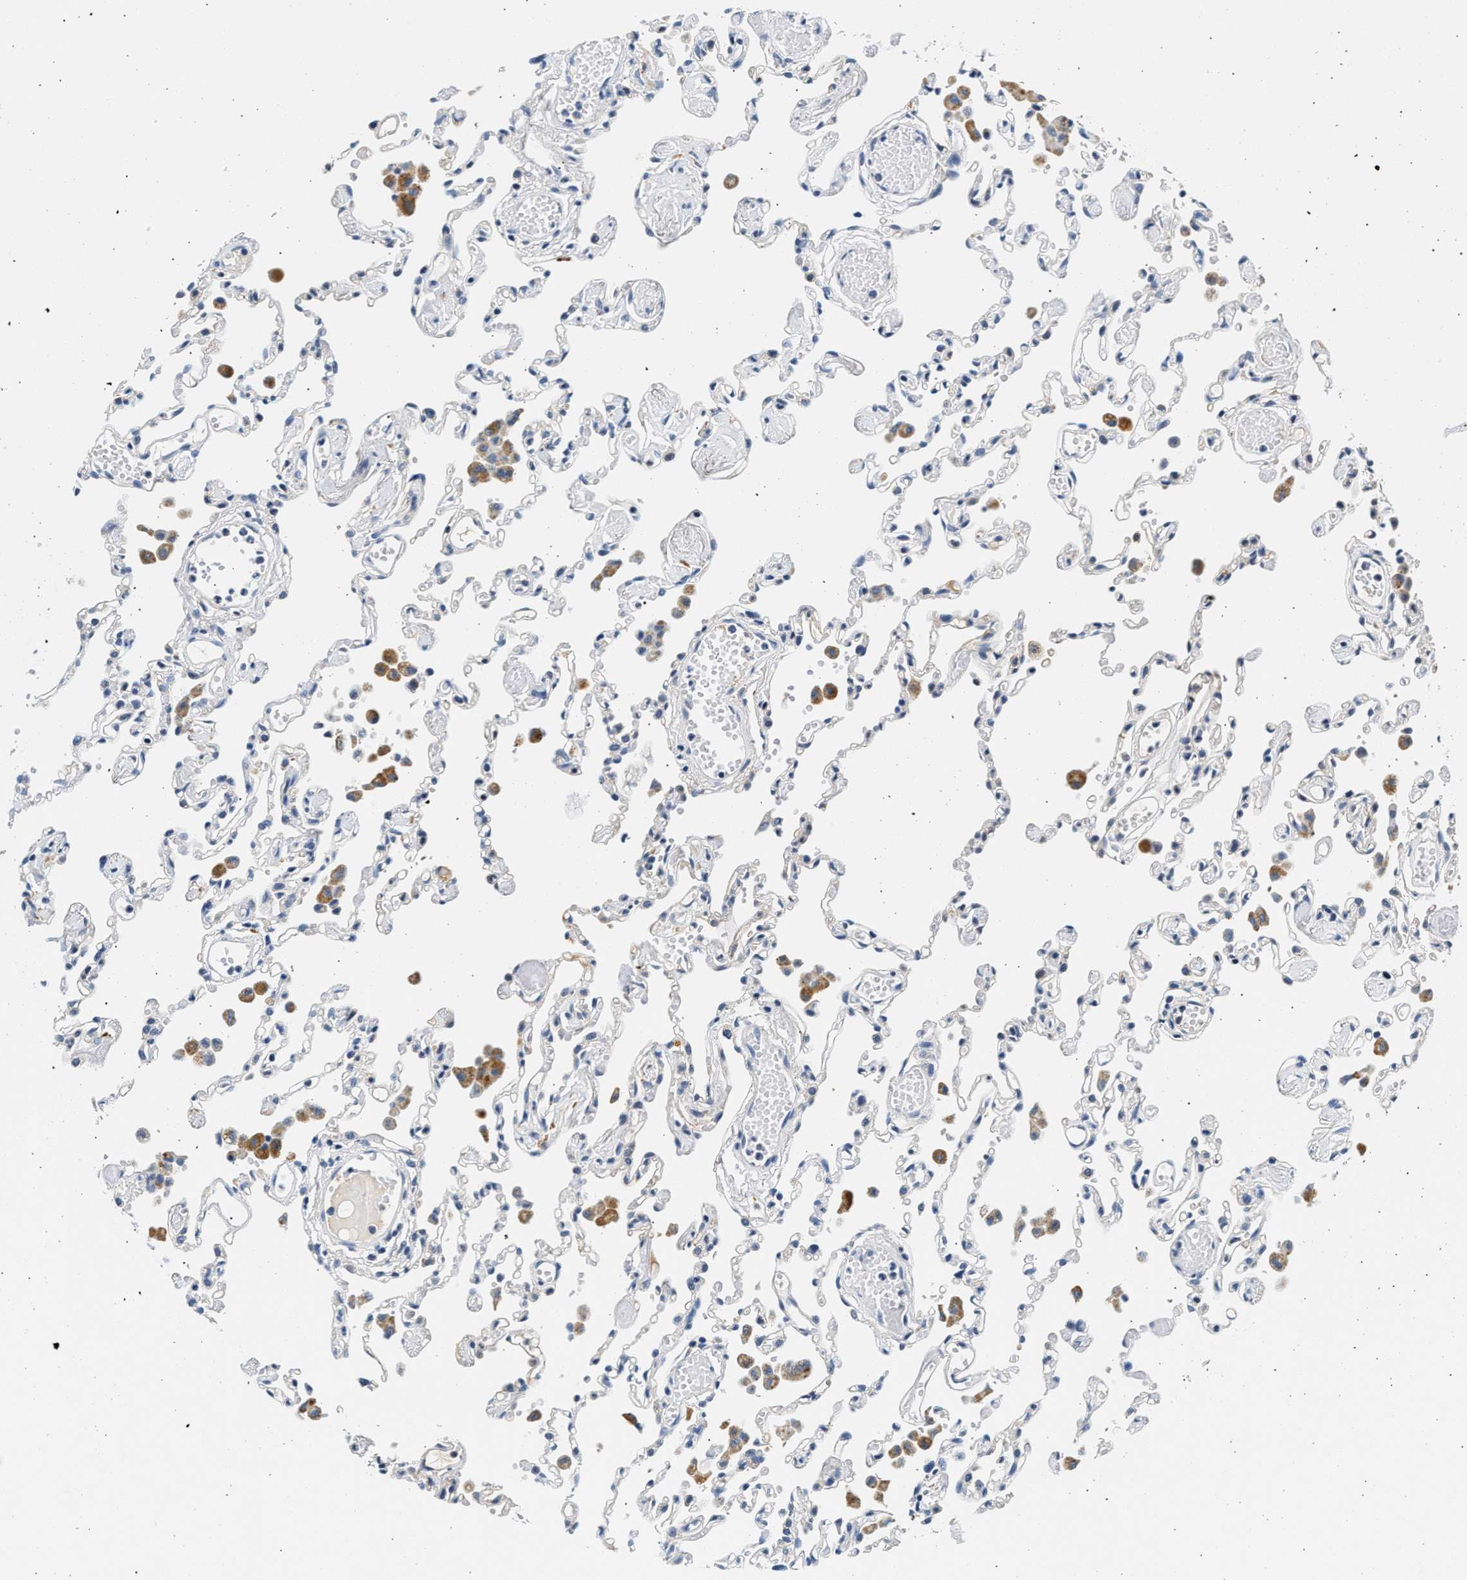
{"staining": {"intensity": "negative", "quantity": "none", "location": "none"}, "tissue": "lung", "cell_type": "Alveolar cells", "image_type": "normal", "snomed": [{"axis": "morphology", "description": "Normal tissue, NOS"}, {"axis": "topography", "description": "Bronchus"}, {"axis": "topography", "description": "Lung"}], "caption": "Immunohistochemical staining of unremarkable lung reveals no significant expression in alveolar cells.", "gene": "MED22", "patient": {"sex": "female", "age": 49}}